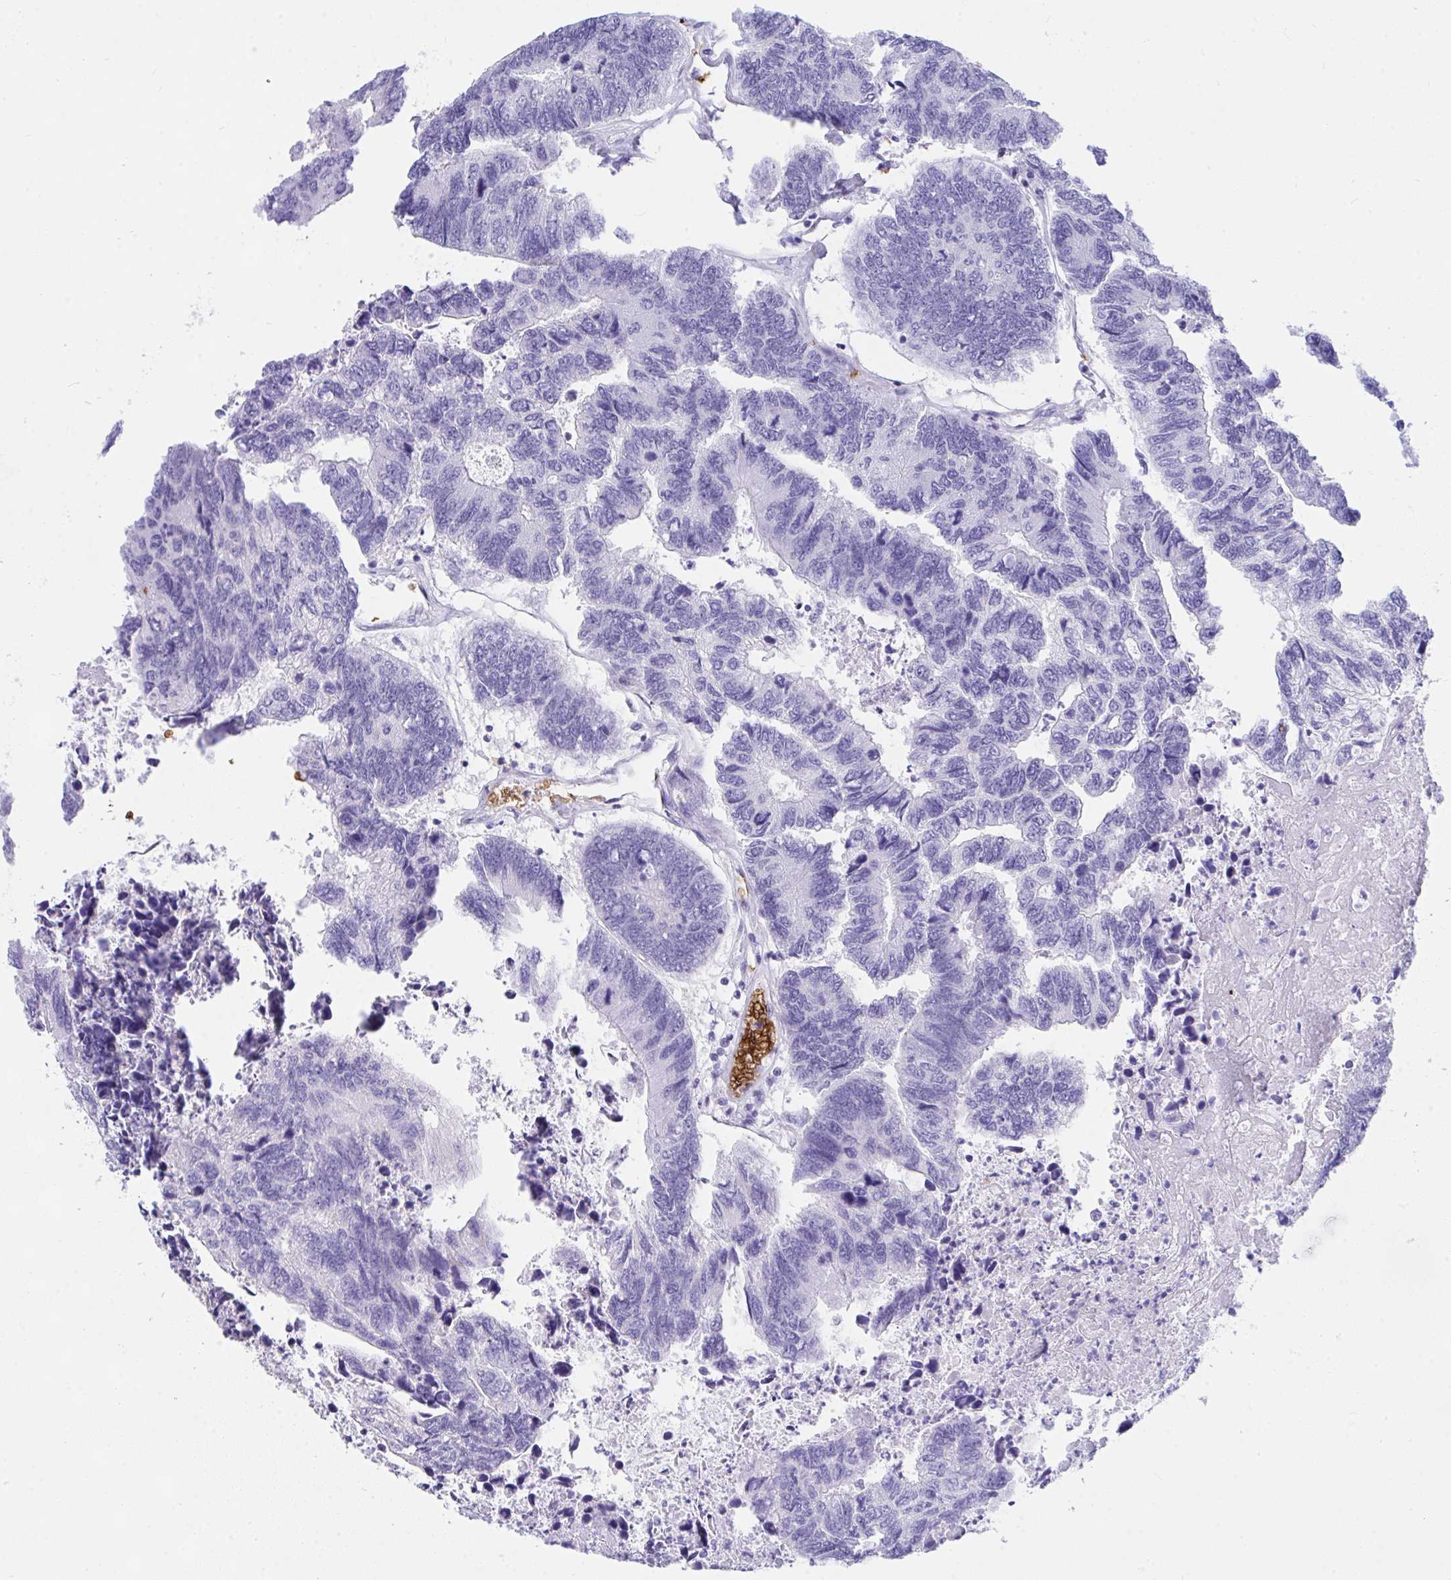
{"staining": {"intensity": "negative", "quantity": "none", "location": "none"}, "tissue": "colorectal cancer", "cell_type": "Tumor cells", "image_type": "cancer", "snomed": [{"axis": "morphology", "description": "Adenocarcinoma, NOS"}, {"axis": "topography", "description": "Colon"}], "caption": "IHC of human adenocarcinoma (colorectal) exhibits no expression in tumor cells.", "gene": "ANK1", "patient": {"sex": "female", "age": 67}}